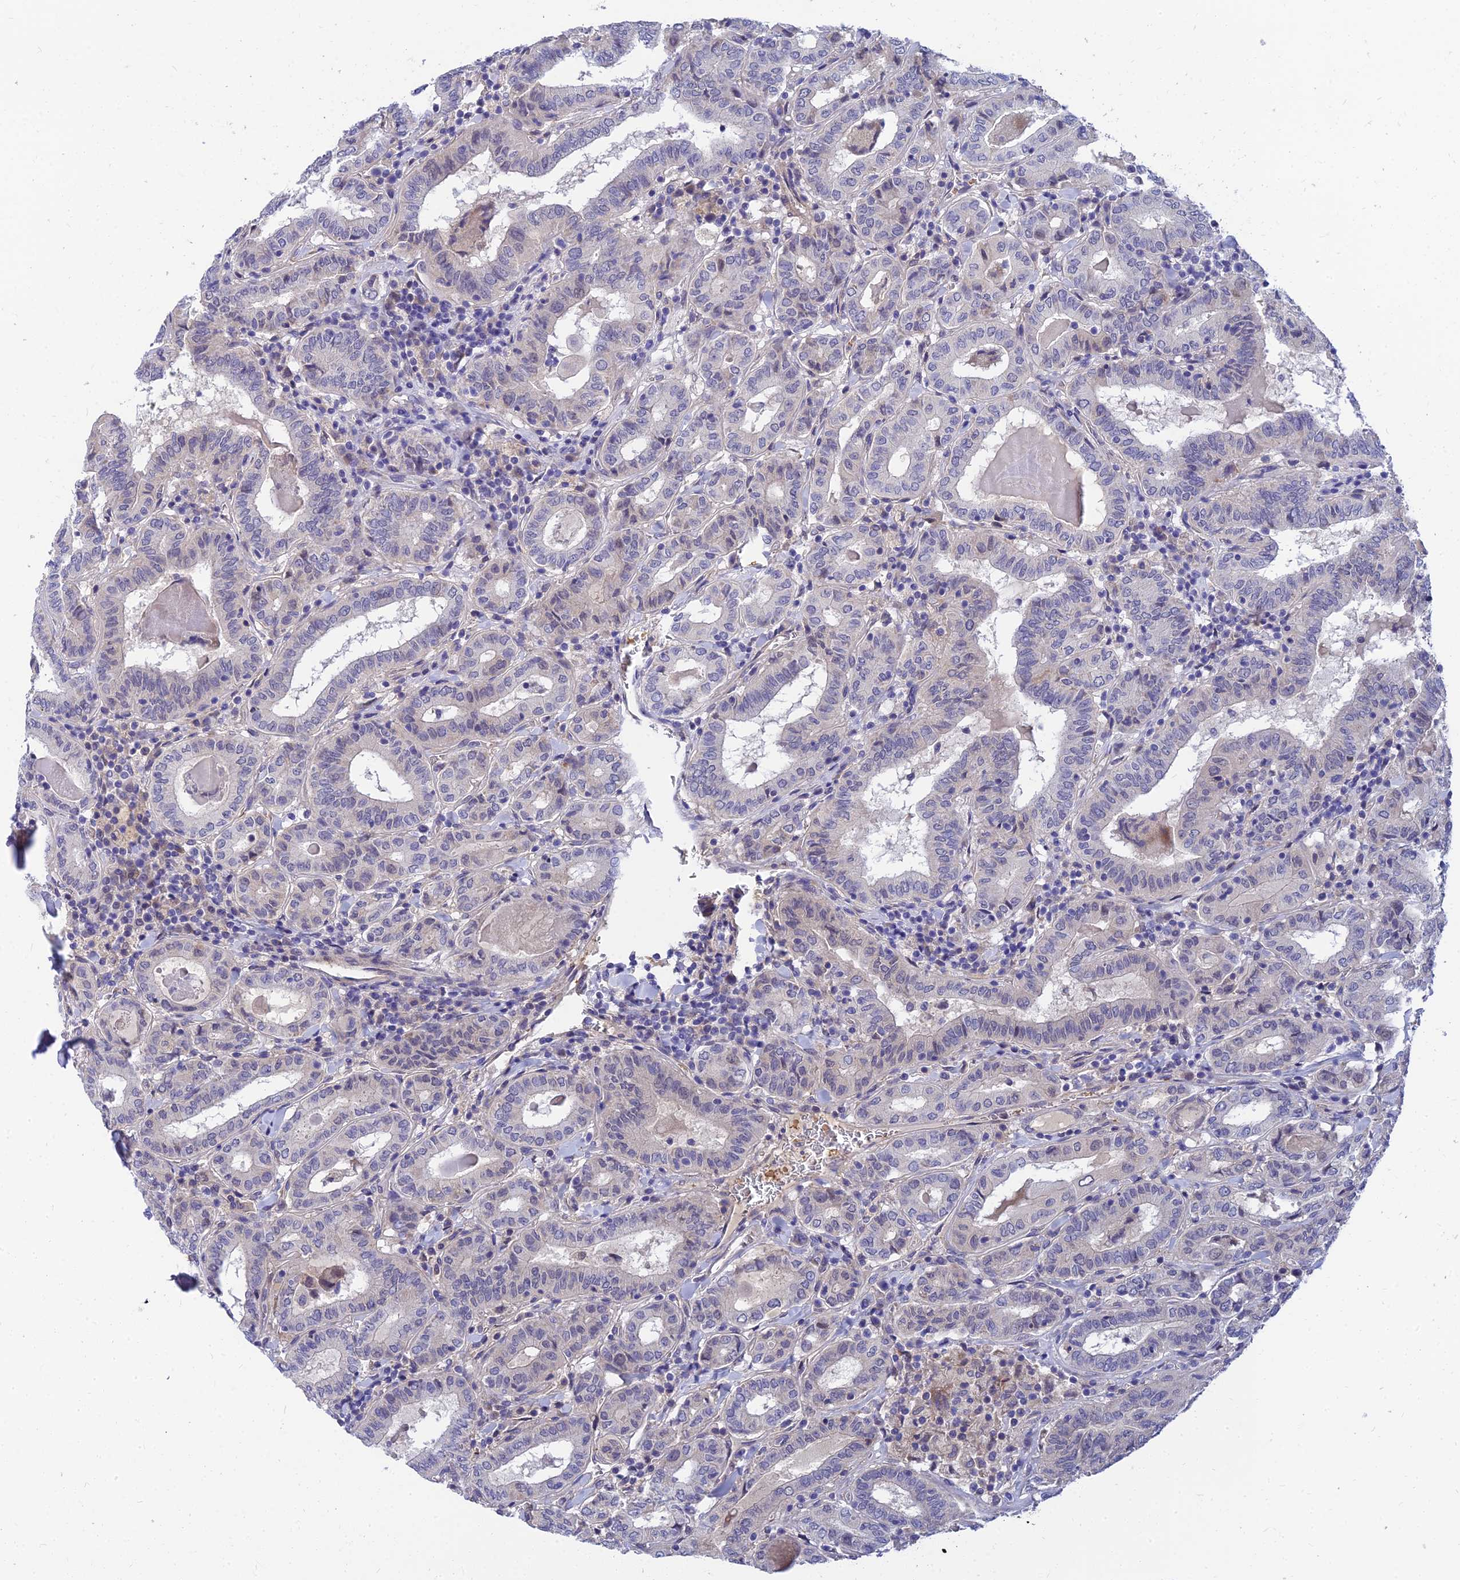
{"staining": {"intensity": "negative", "quantity": "none", "location": "none"}, "tissue": "thyroid cancer", "cell_type": "Tumor cells", "image_type": "cancer", "snomed": [{"axis": "morphology", "description": "Papillary adenocarcinoma, NOS"}, {"axis": "topography", "description": "Thyroid gland"}], "caption": "Immunohistochemical staining of human papillary adenocarcinoma (thyroid) shows no significant positivity in tumor cells.", "gene": "ANKS4B", "patient": {"sex": "female", "age": 72}}